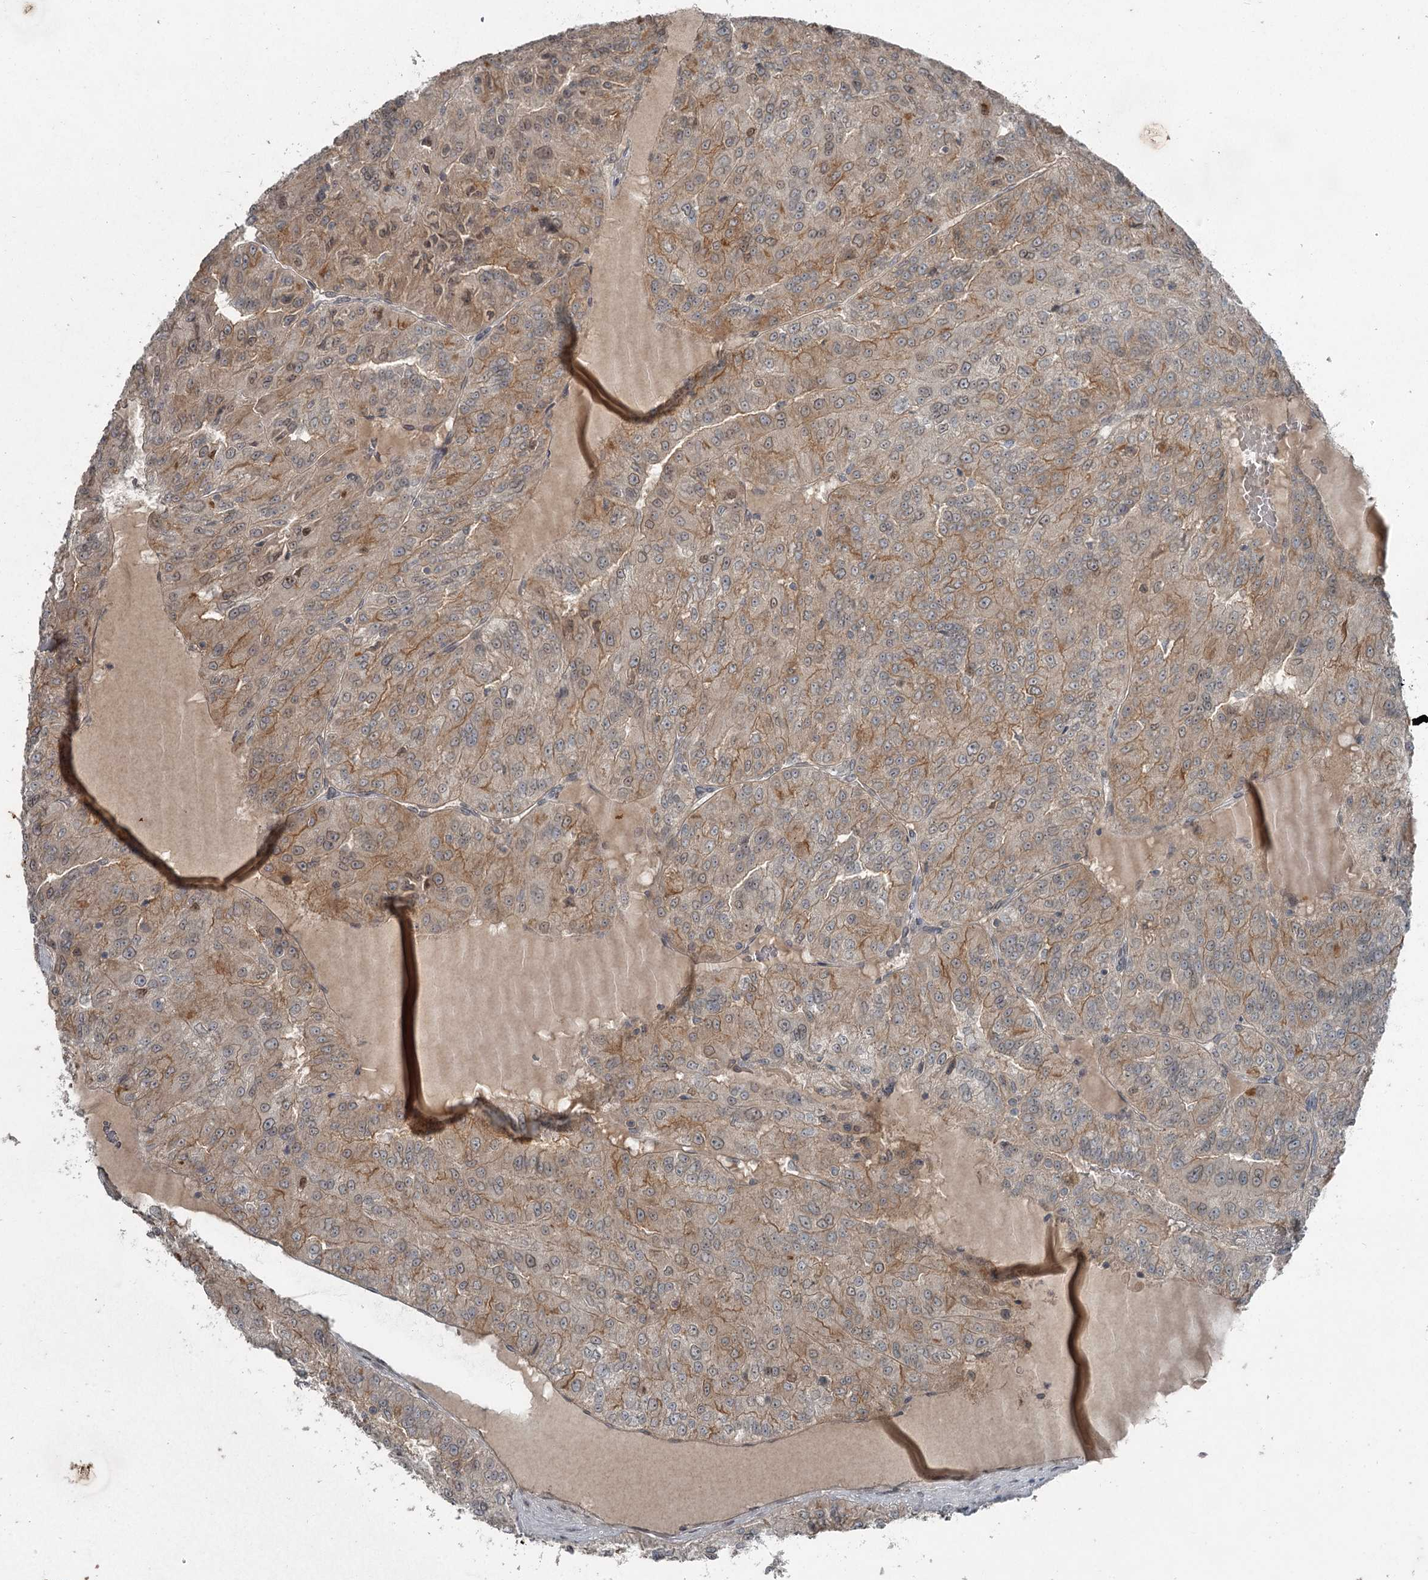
{"staining": {"intensity": "weak", "quantity": "25%-75%", "location": "cytoplasmic/membranous"}, "tissue": "renal cancer", "cell_type": "Tumor cells", "image_type": "cancer", "snomed": [{"axis": "morphology", "description": "Adenocarcinoma, NOS"}, {"axis": "topography", "description": "Kidney"}], "caption": "Protein analysis of adenocarcinoma (renal) tissue demonstrates weak cytoplasmic/membranous staining in about 25%-75% of tumor cells.", "gene": "SLC39A8", "patient": {"sex": "female", "age": 63}}